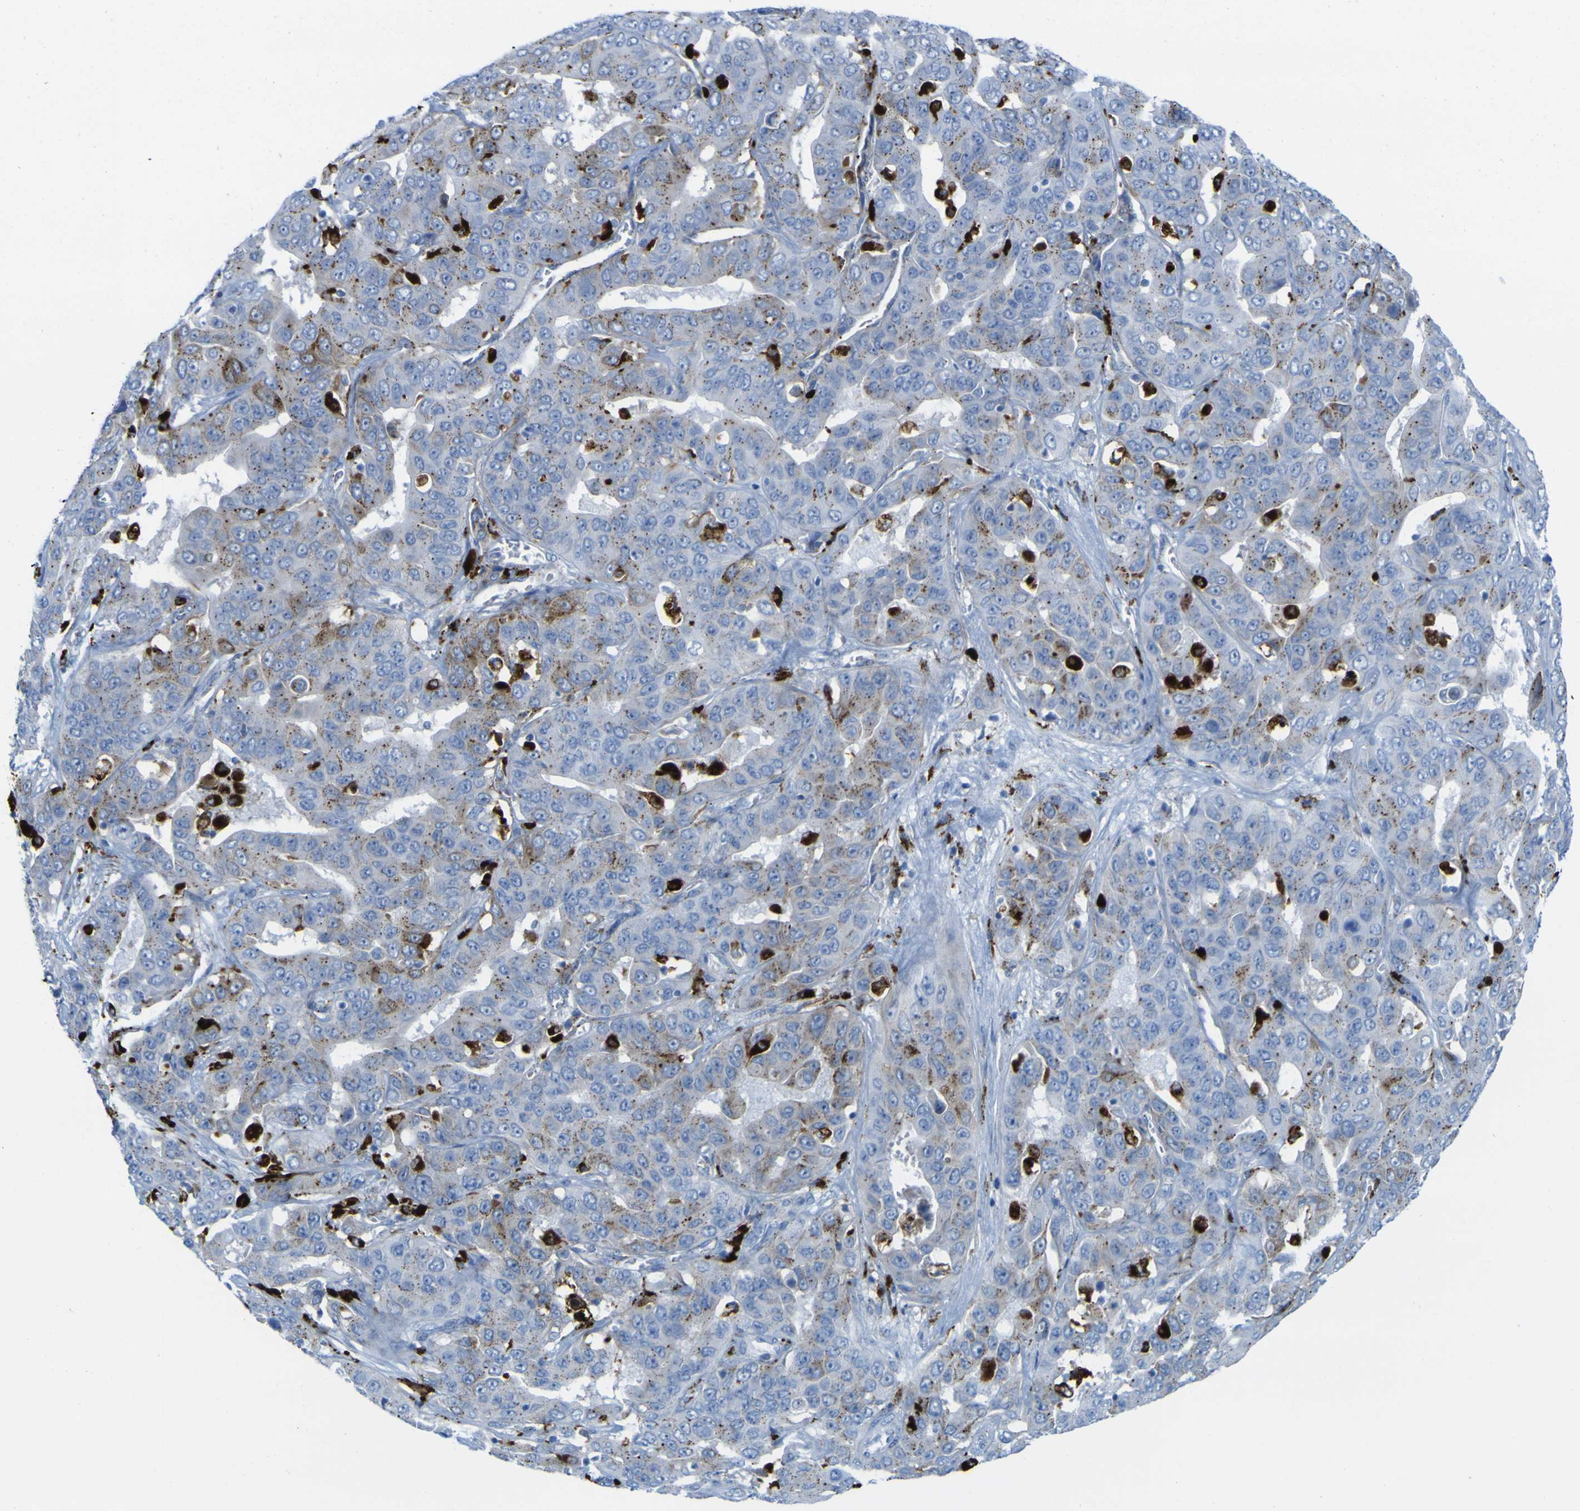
{"staining": {"intensity": "weak", "quantity": "25%-75%", "location": "cytoplasmic/membranous"}, "tissue": "liver cancer", "cell_type": "Tumor cells", "image_type": "cancer", "snomed": [{"axis": "morphology", "description": "Cholangiocarcinoma"}, {"axis": "topography", "description": "Liver"}], "caption": "The image demonstrates staining of liver cholangiocarcinoma, revealing weak cytoplasmic/membranous protein expression (brown color) within tumor cells.", "gene": "PLD3", "patient": {"sex": "female", "age": 52}}